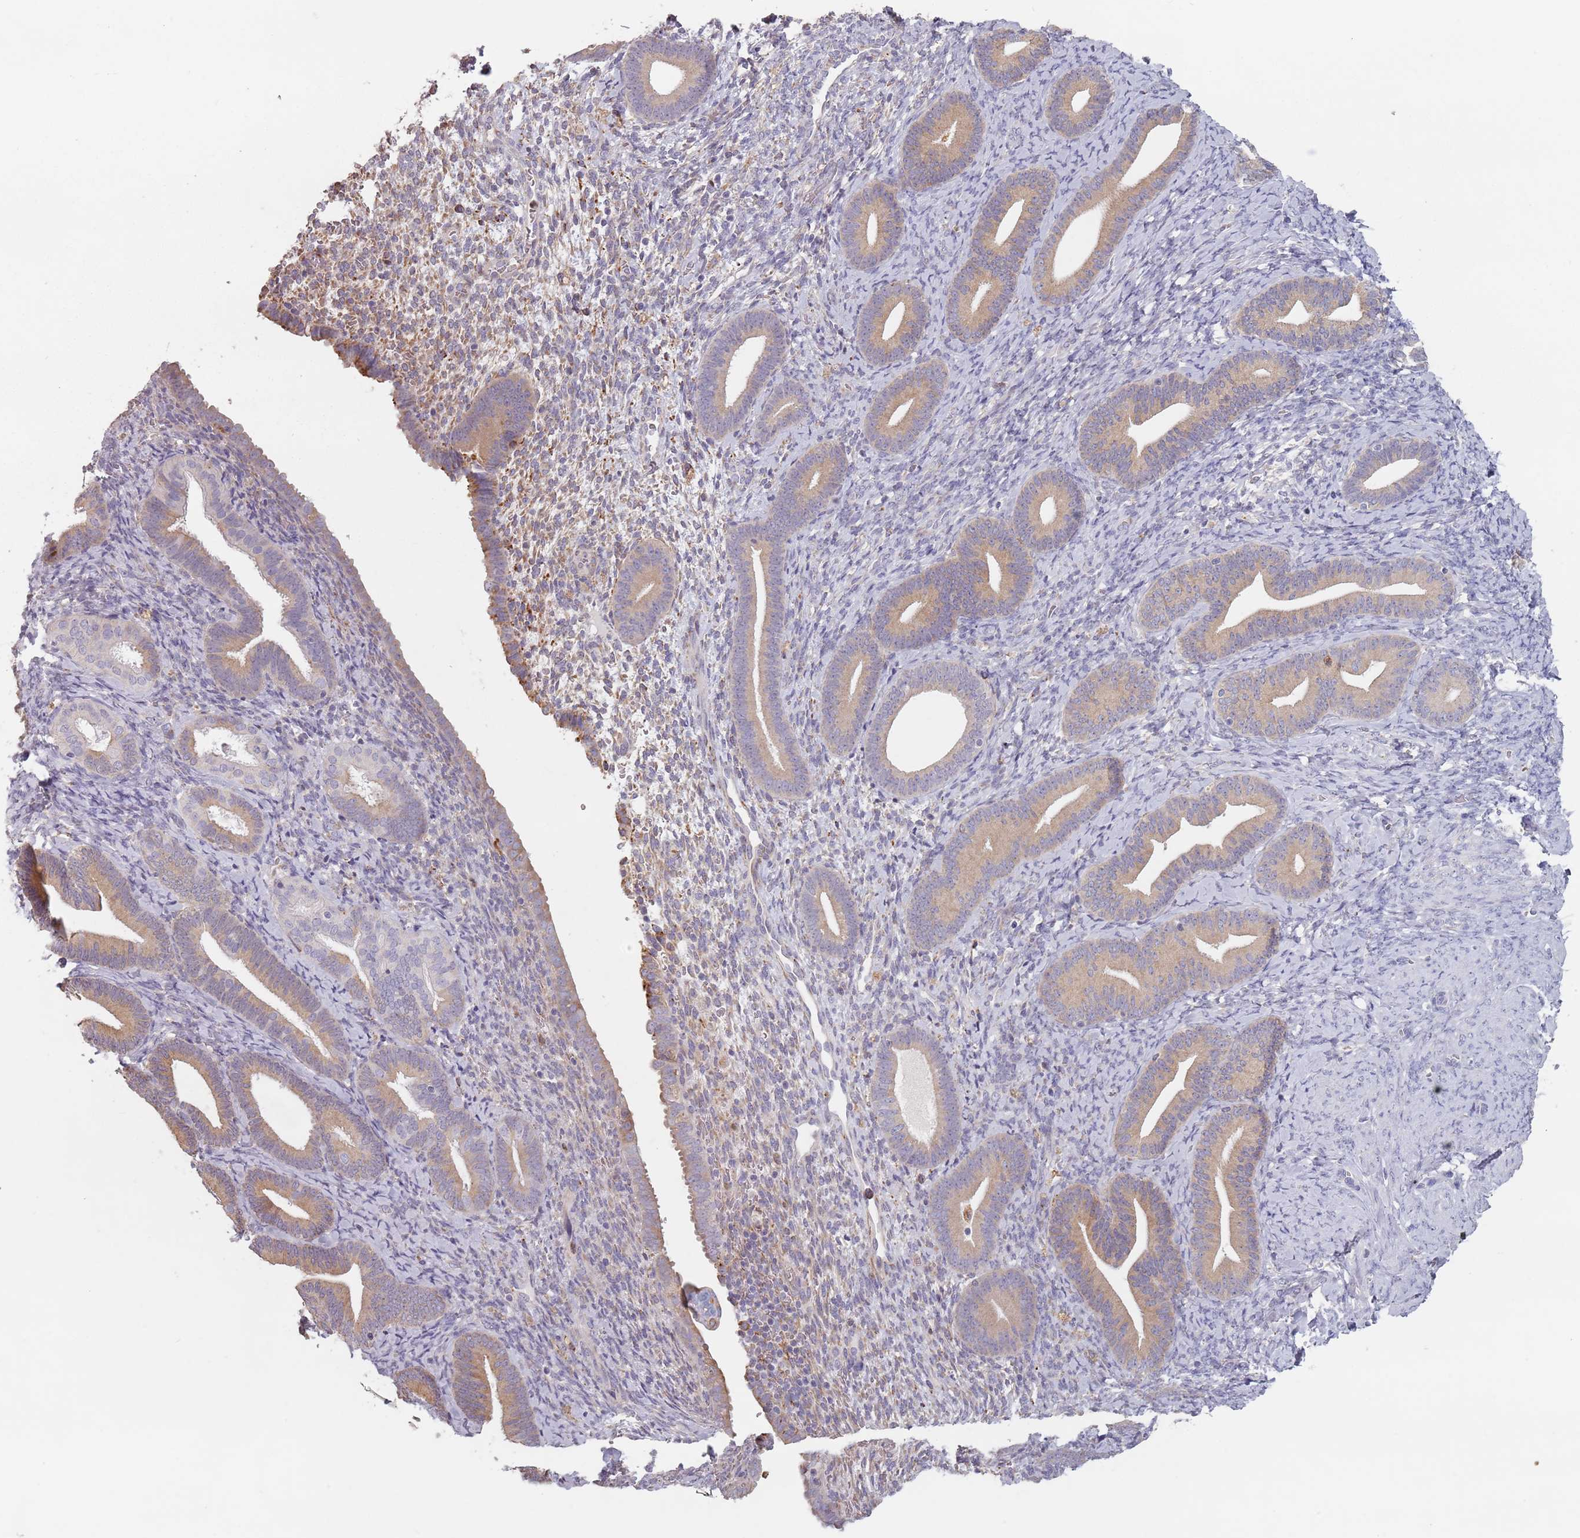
{"staining": {"intensity": "negative", "quantity": "none", "location": "none"}, "tissue": "endometrium", "cell_type": "Cells in endometrial stroma", "image_type": "normal", "snomed": [{"axis": "morphology", "description": "Normal tissue, NOS"}, {"axis": "topography", "description": "Endometrium"}], "caption": "IHC of benign endometrium demonstrates no expression in cells in endometrial stroma.", "gene": "RPS9", "patient": {"sex": "female", "age": 65}}